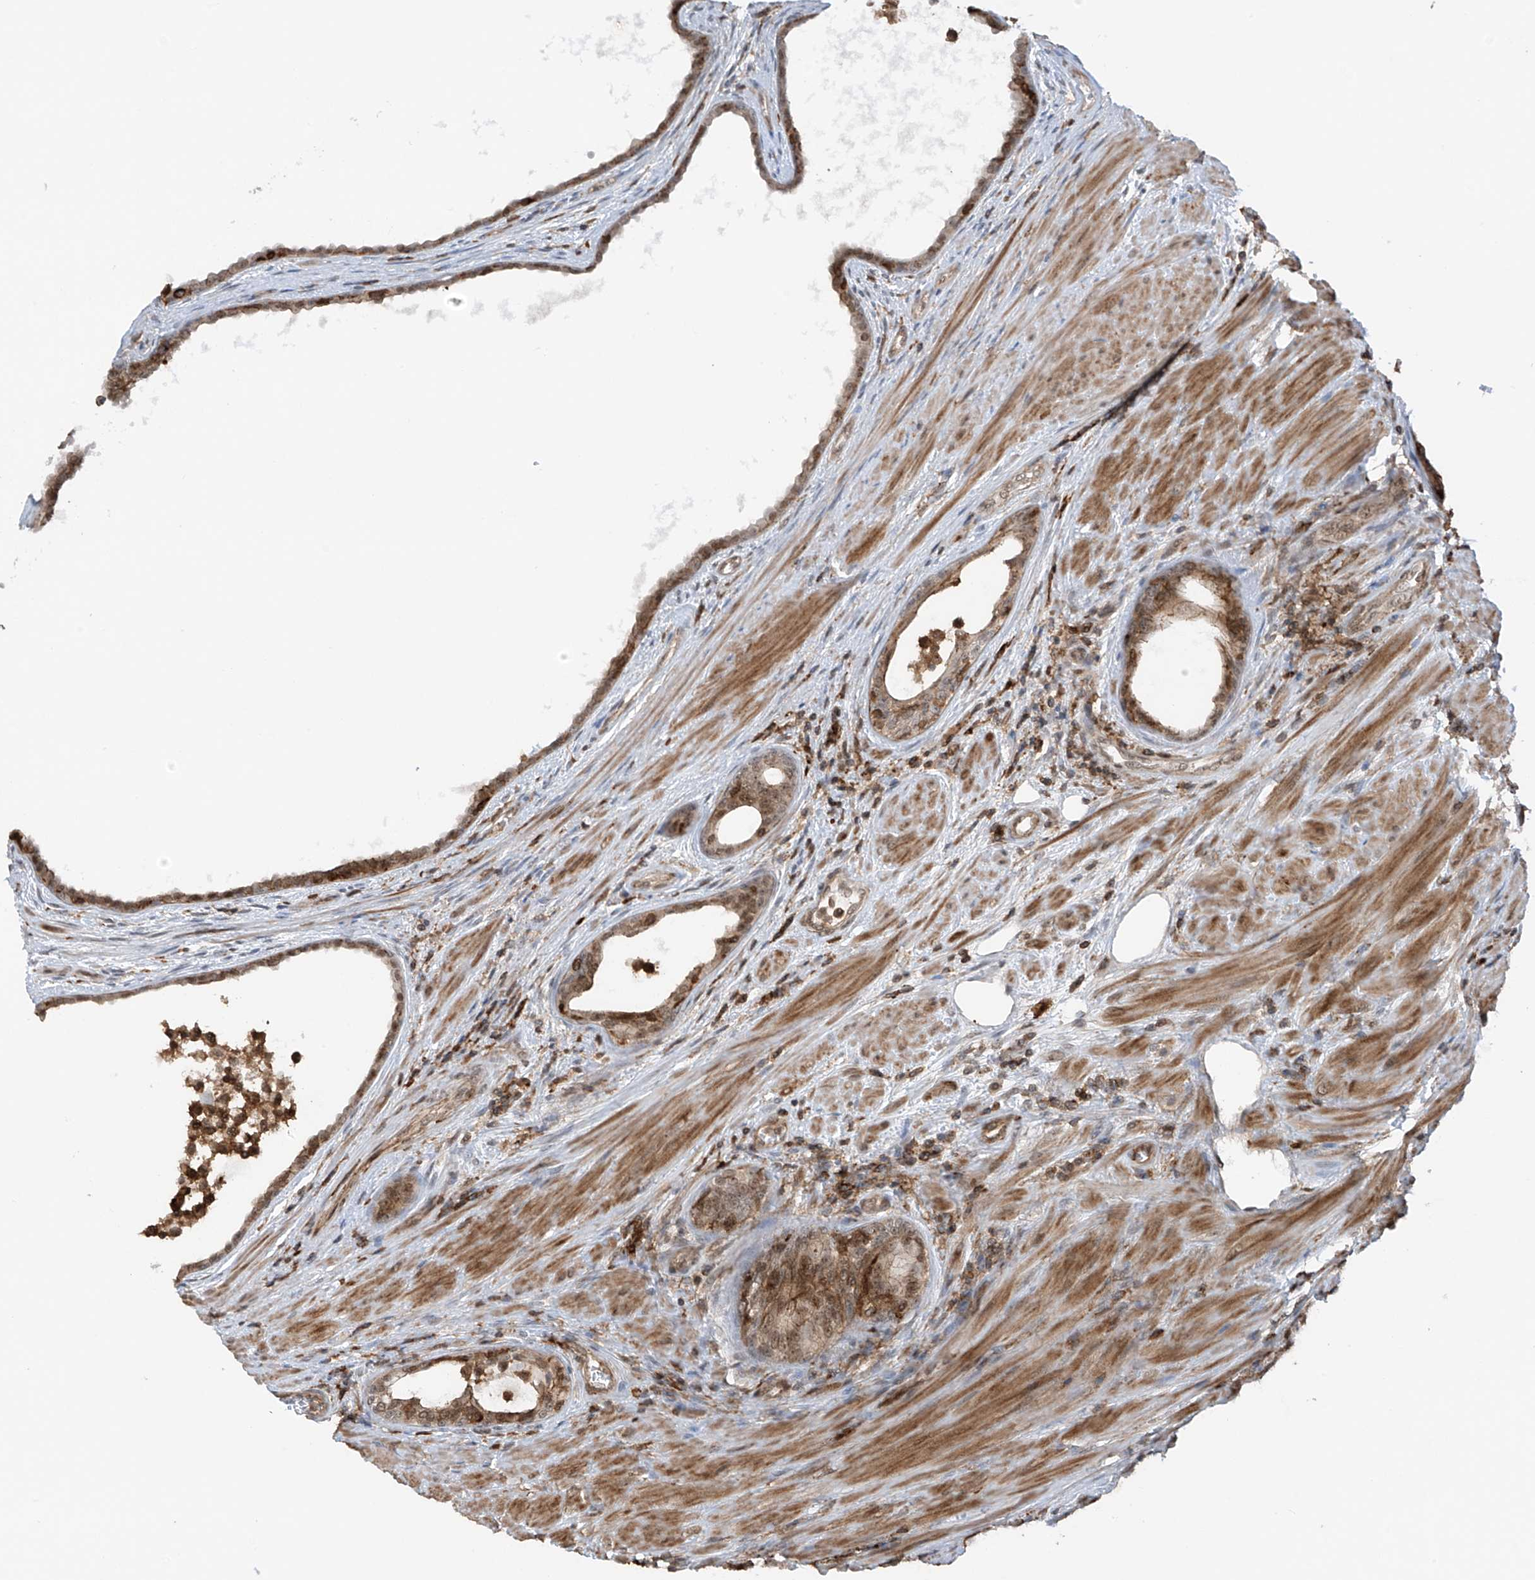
{"staining": {"intensity": "moderate", "quantity": "25%-75%", "location": "cytoplasmic/membranous,nuclear"}, "tissue": "prostate cancer", "cell_type": "Tumor cells", "image_type": "cancer", "snomed": [{"axis": "morphology", "description": "Normal tissue, NOS"}, {"axis": "morphology", "description": "Adenocarcinoma, Low grade"}, {"axis": "topography", "description": "Prostate"}, {"axis": "topography", "description": "Peripheral nerve tissue"}], "caption": "High-power microscopy captured an immunohistochemistry image of prostate cancer (low-grade adenocarcinoma), revealing moderate cytoplasmic/membranous and nuclear staining in approximately 25%-75% of tumor cells. Using DAB (brown) and hematoxylin (blue) stains, captured at high magnification using brightfield microscopy.", "gene": "REPIN1", "patient": {"sex": "male", "age": 71}}